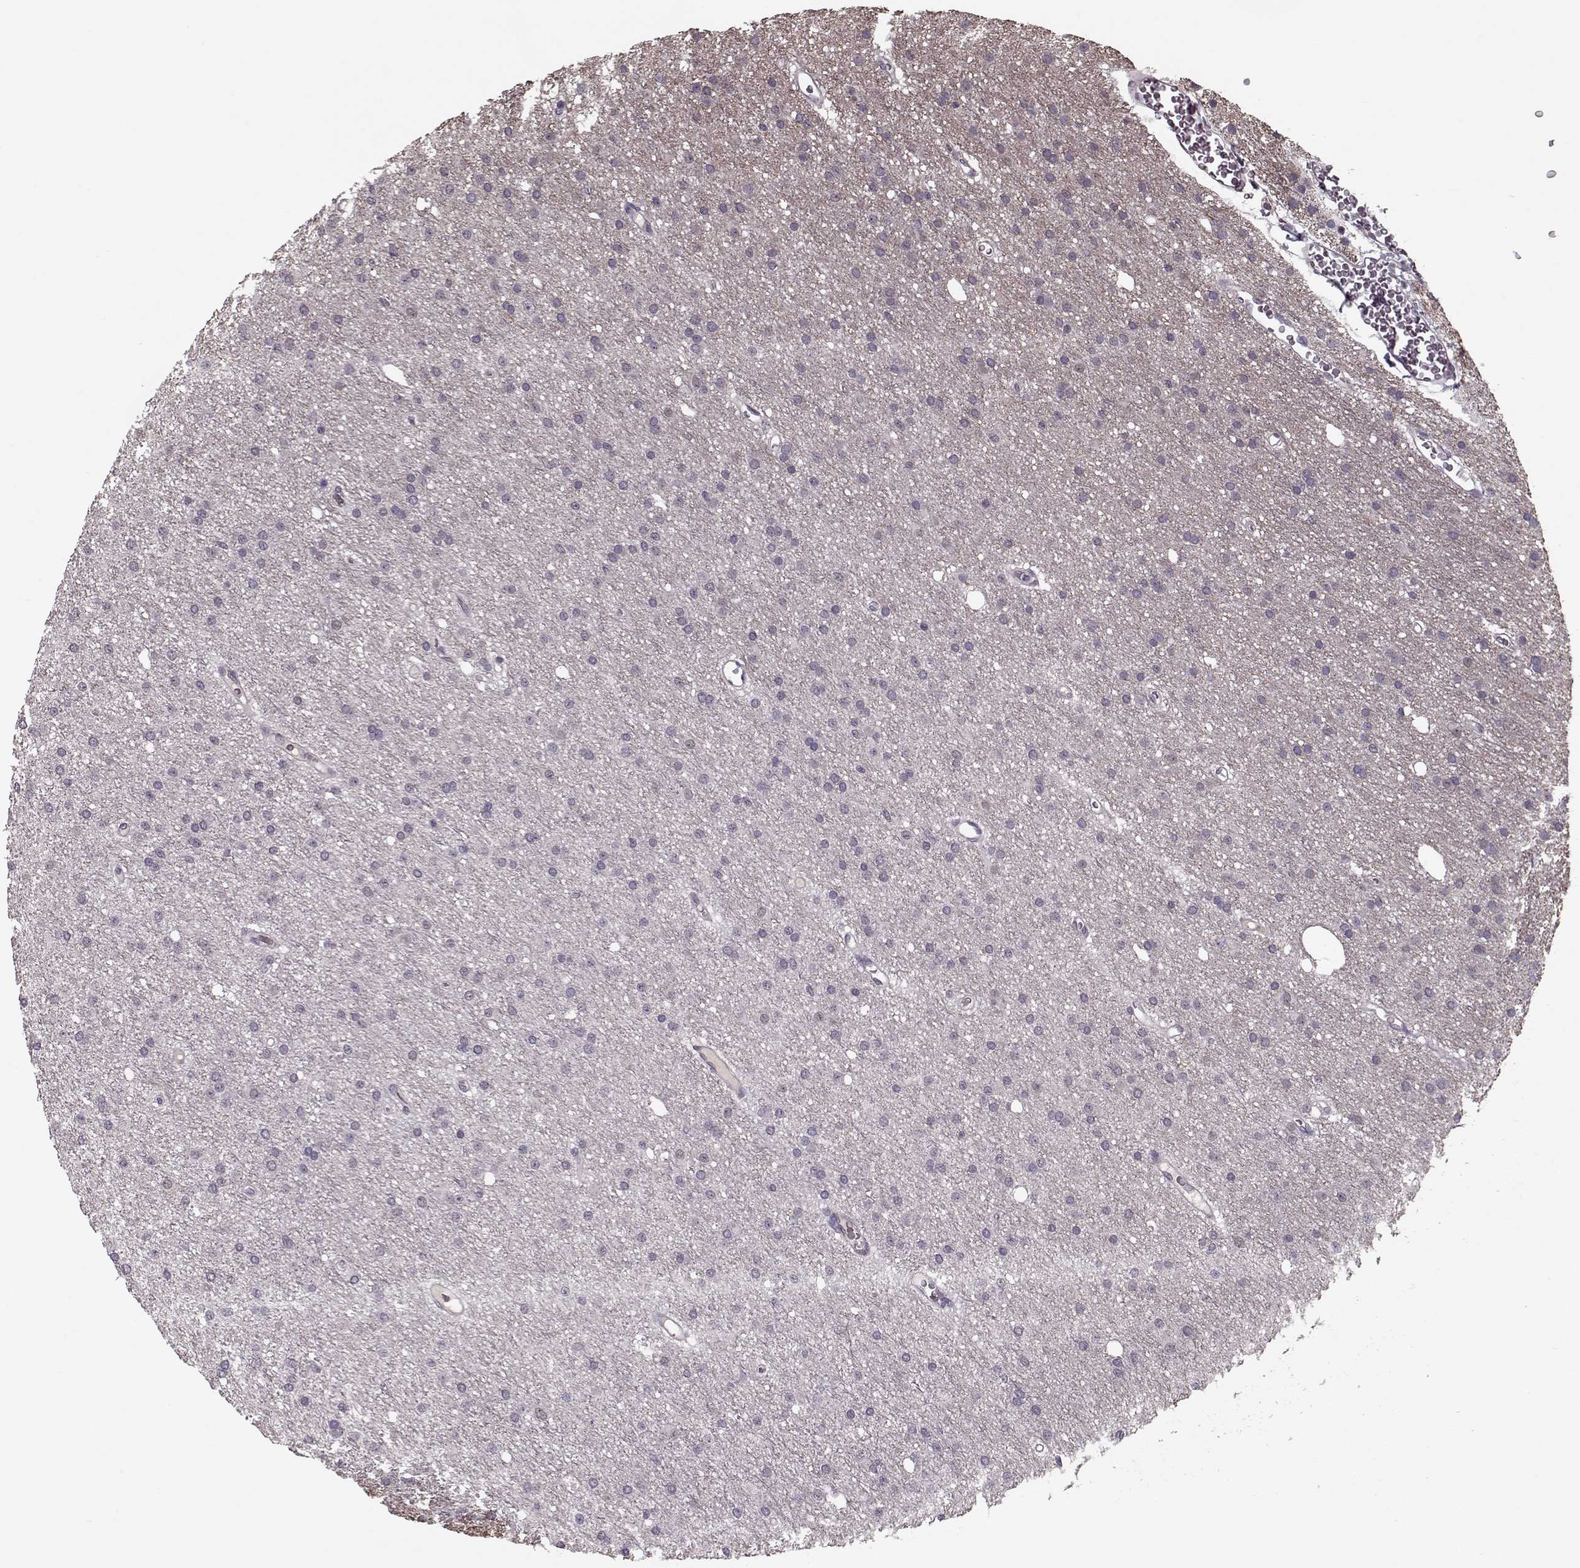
{"staining": {"intensity": "negative", "quantity": "none", "location": "none"}, "tissue": "glioma", "cell_type": "Tumor cells", "image_type": "cancer", "snomed": [{"axis": "morphology", "description": "Glioma, malignant, Low grade"}, {"axis": "topography", "description": "Brain"}], "caption": "Glioma was stained to show a protein in brown. There is no significant positivity in tumor cells. (Stains: DAB (3,3'-diaminobenzidine) immunohistochemistry (IHC) with hematoxylin counter stain, Microscopy: brightfield microscopy at high magnification).", "gene": "DNAI3", "patient": {"sex": "male", "age": 27}}